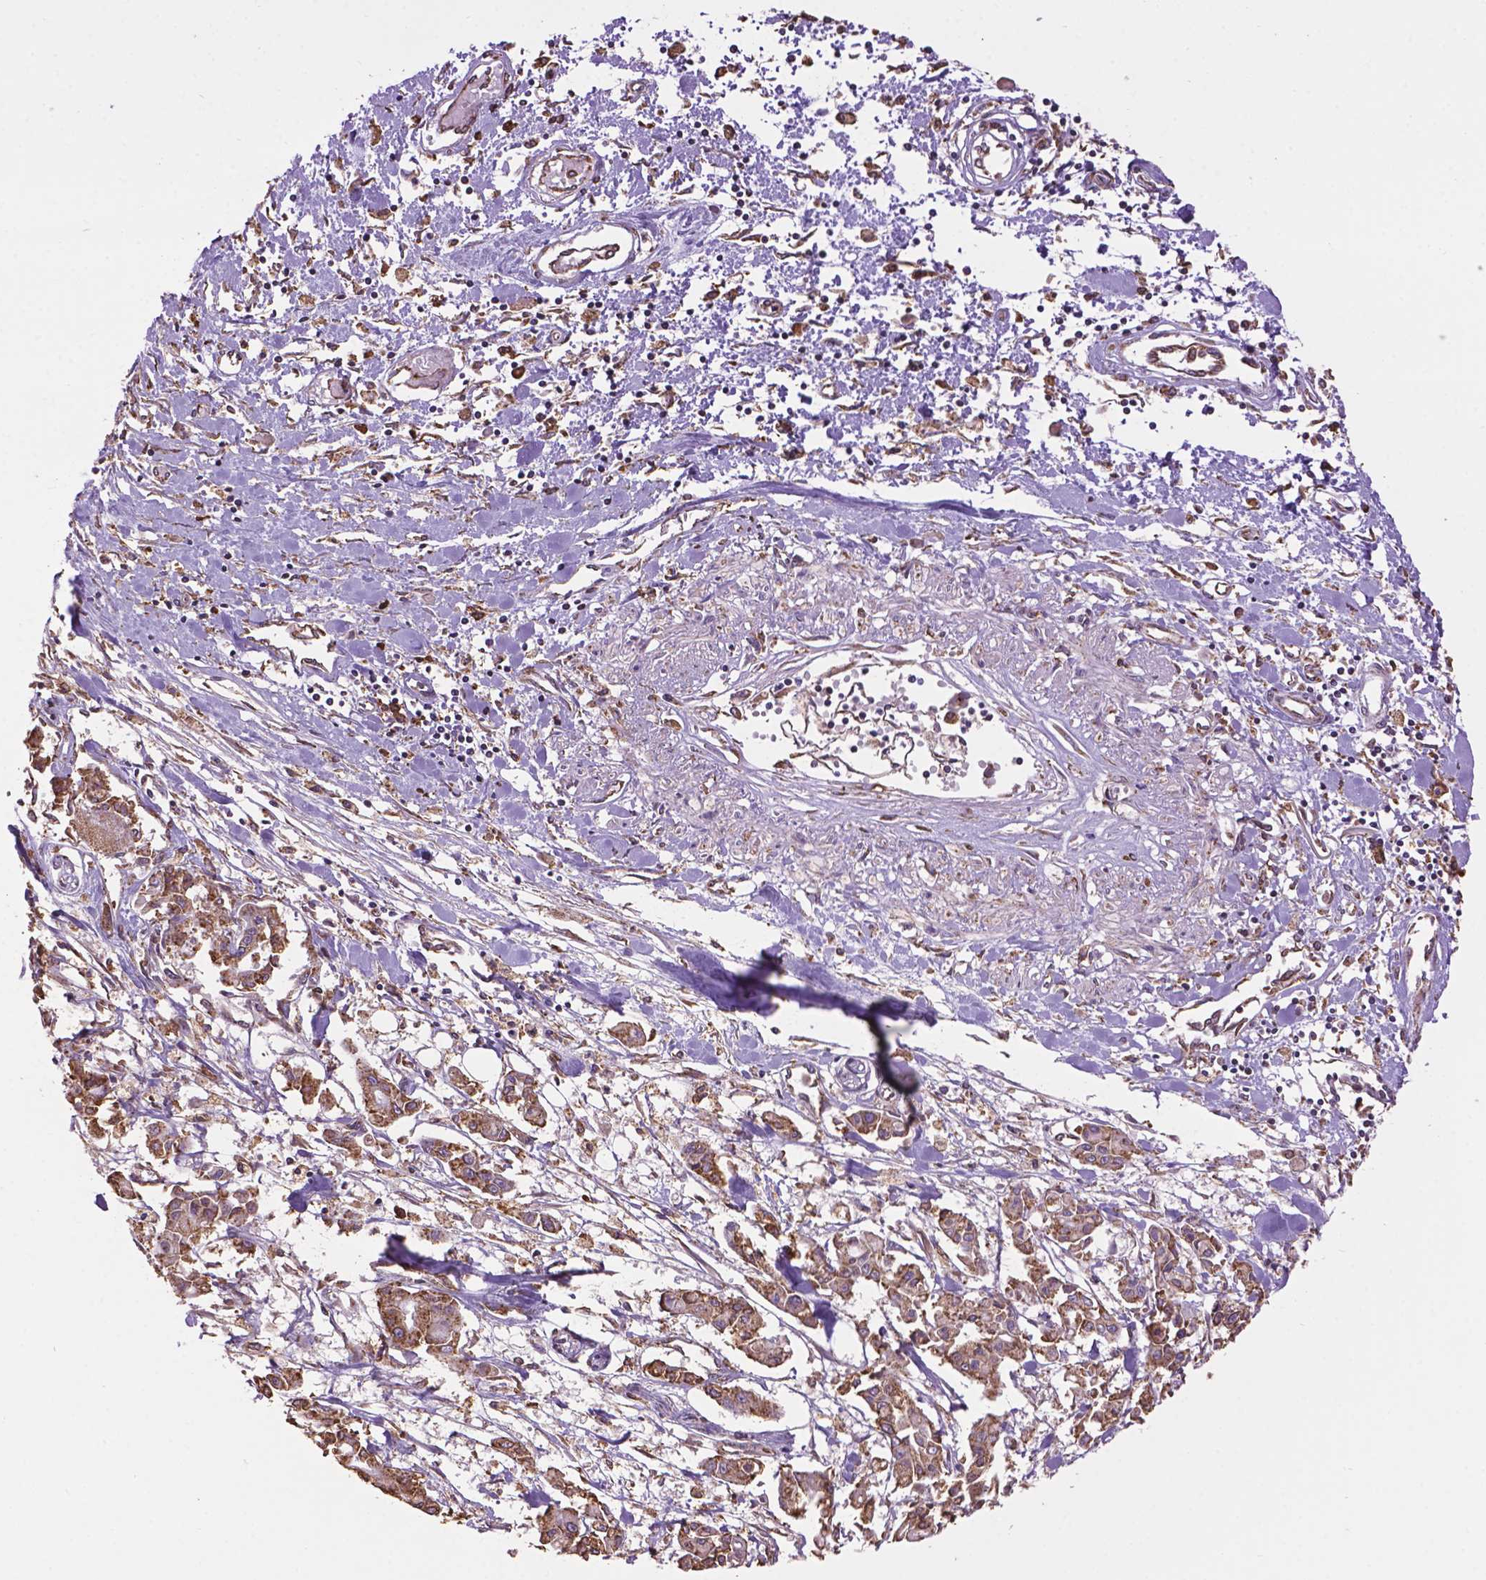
{"staining": {"intensity": "moderate", "quantity": ">75%", "location": "cytoplasmic/membranous"}, "tissue": "pancreatic cancer", "cell_type": "Tumor cells", "image_type": "cancer", "snomed": [{"axis": "morphology", "description": "Adenocarcinoma, NOS"}, {"axis": "topography", "description": "Pancreas"}], "caption": "Protein staining displays moderate cytoplasmic/membranous positivity in approximately >75% of tumor cells in pancreatic adenocarcinoma. (brown staining indicates protein expression, while blue staining denotes nuclei).", "gene": "PPP2R5E", "patient": {"sex": "male", "age": 61}}